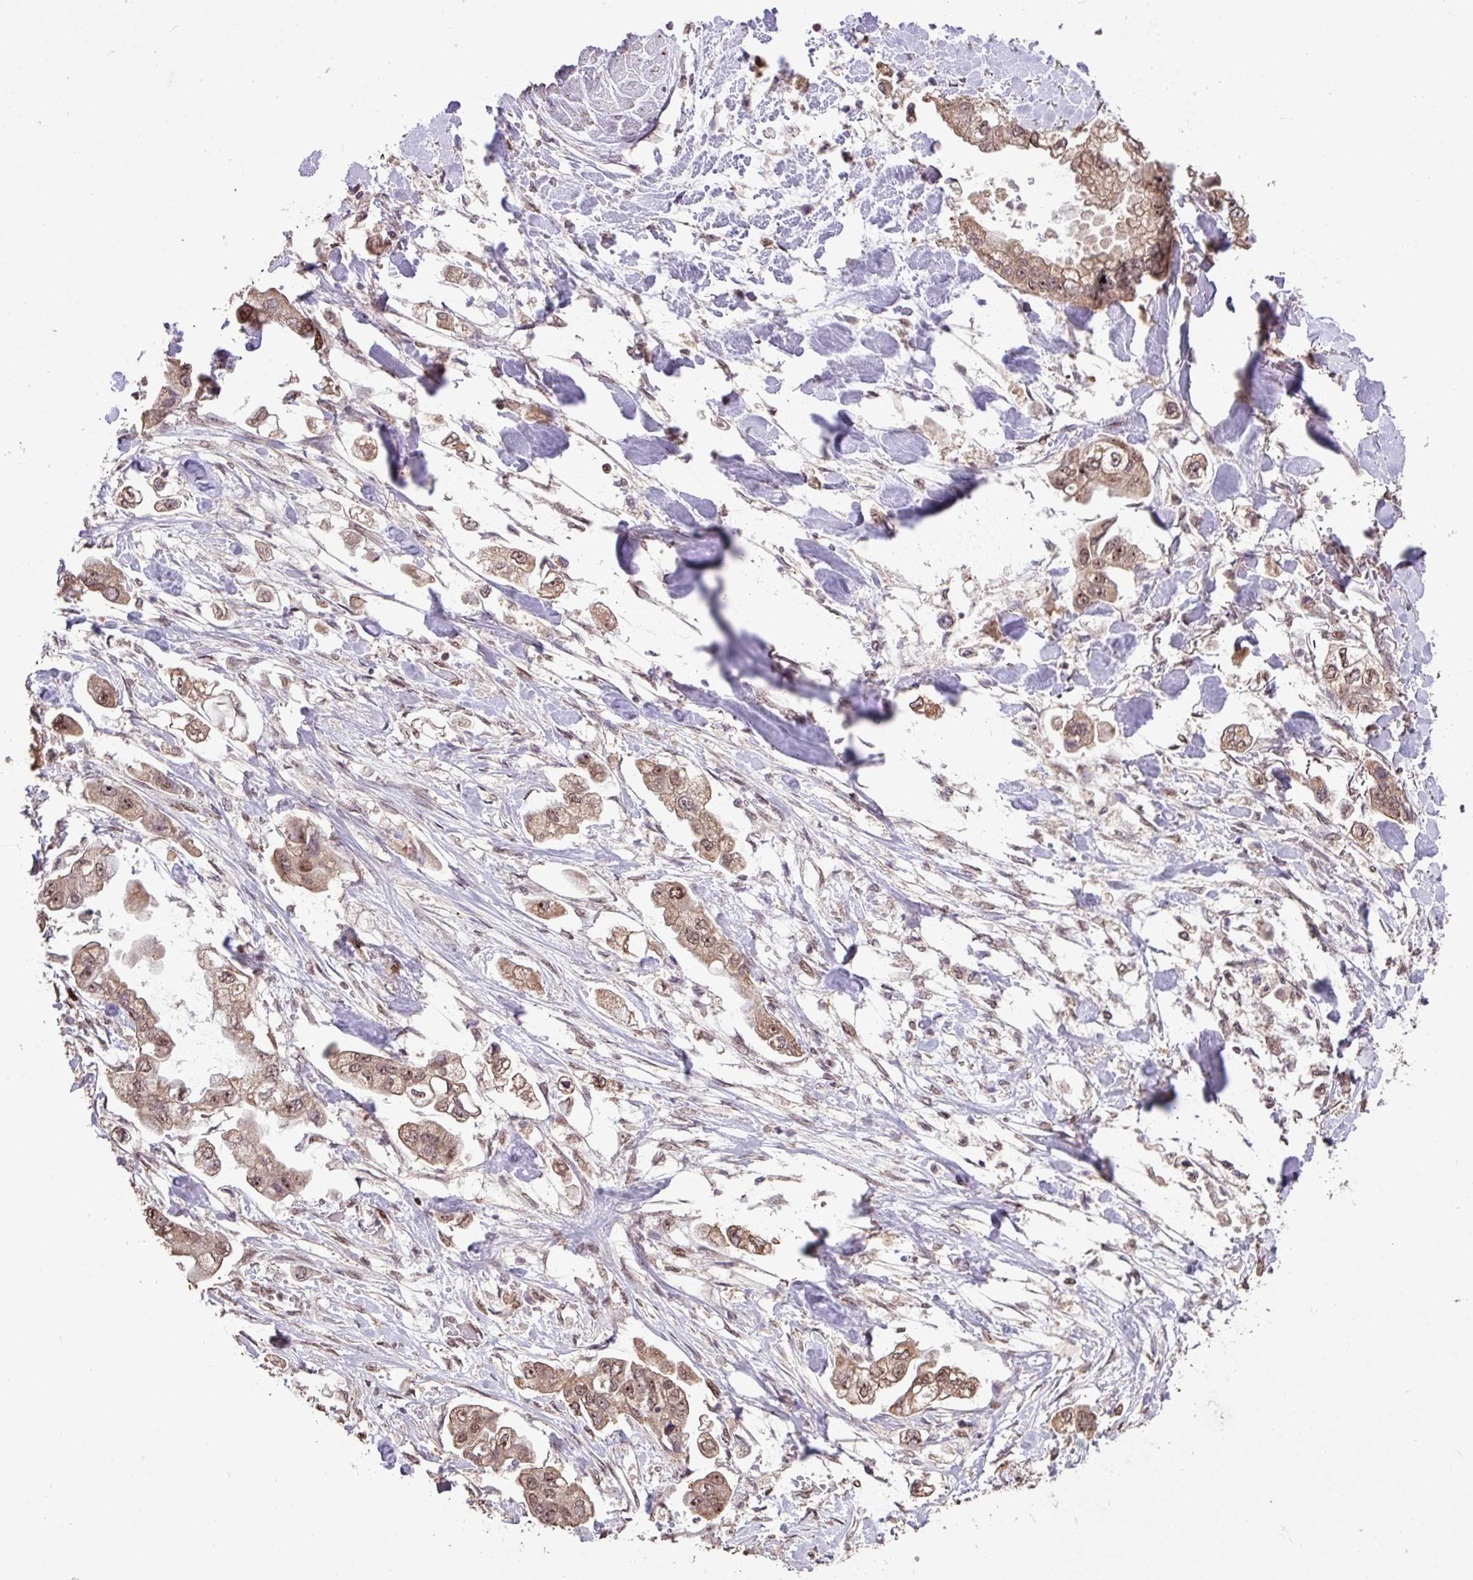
{"staining": {"intensity": "moderate", "quantity": ">75%", "location": "cytoplasmic/membranous,nuclear"}, "tissue": "stomach cancer", "cell_type": "Tumor cells", "image_type": "cancer", "snomed": [{"axis": "morphology", "description": "Adenocarcinoma, NOS"}, {"axis": "topography", "description": "Stomach"}], "caption": "An immunohistochemistry (IHC) histopathology image of neoplastic tissue is shown. Protein staining in brown shows moderate cytoplasmic/membranous and nuclear positivity in adenocarcinoma (stomach) within tumor cells.", "gene": "ZNF709", "patient": {"sex": "male", "age": 62}}